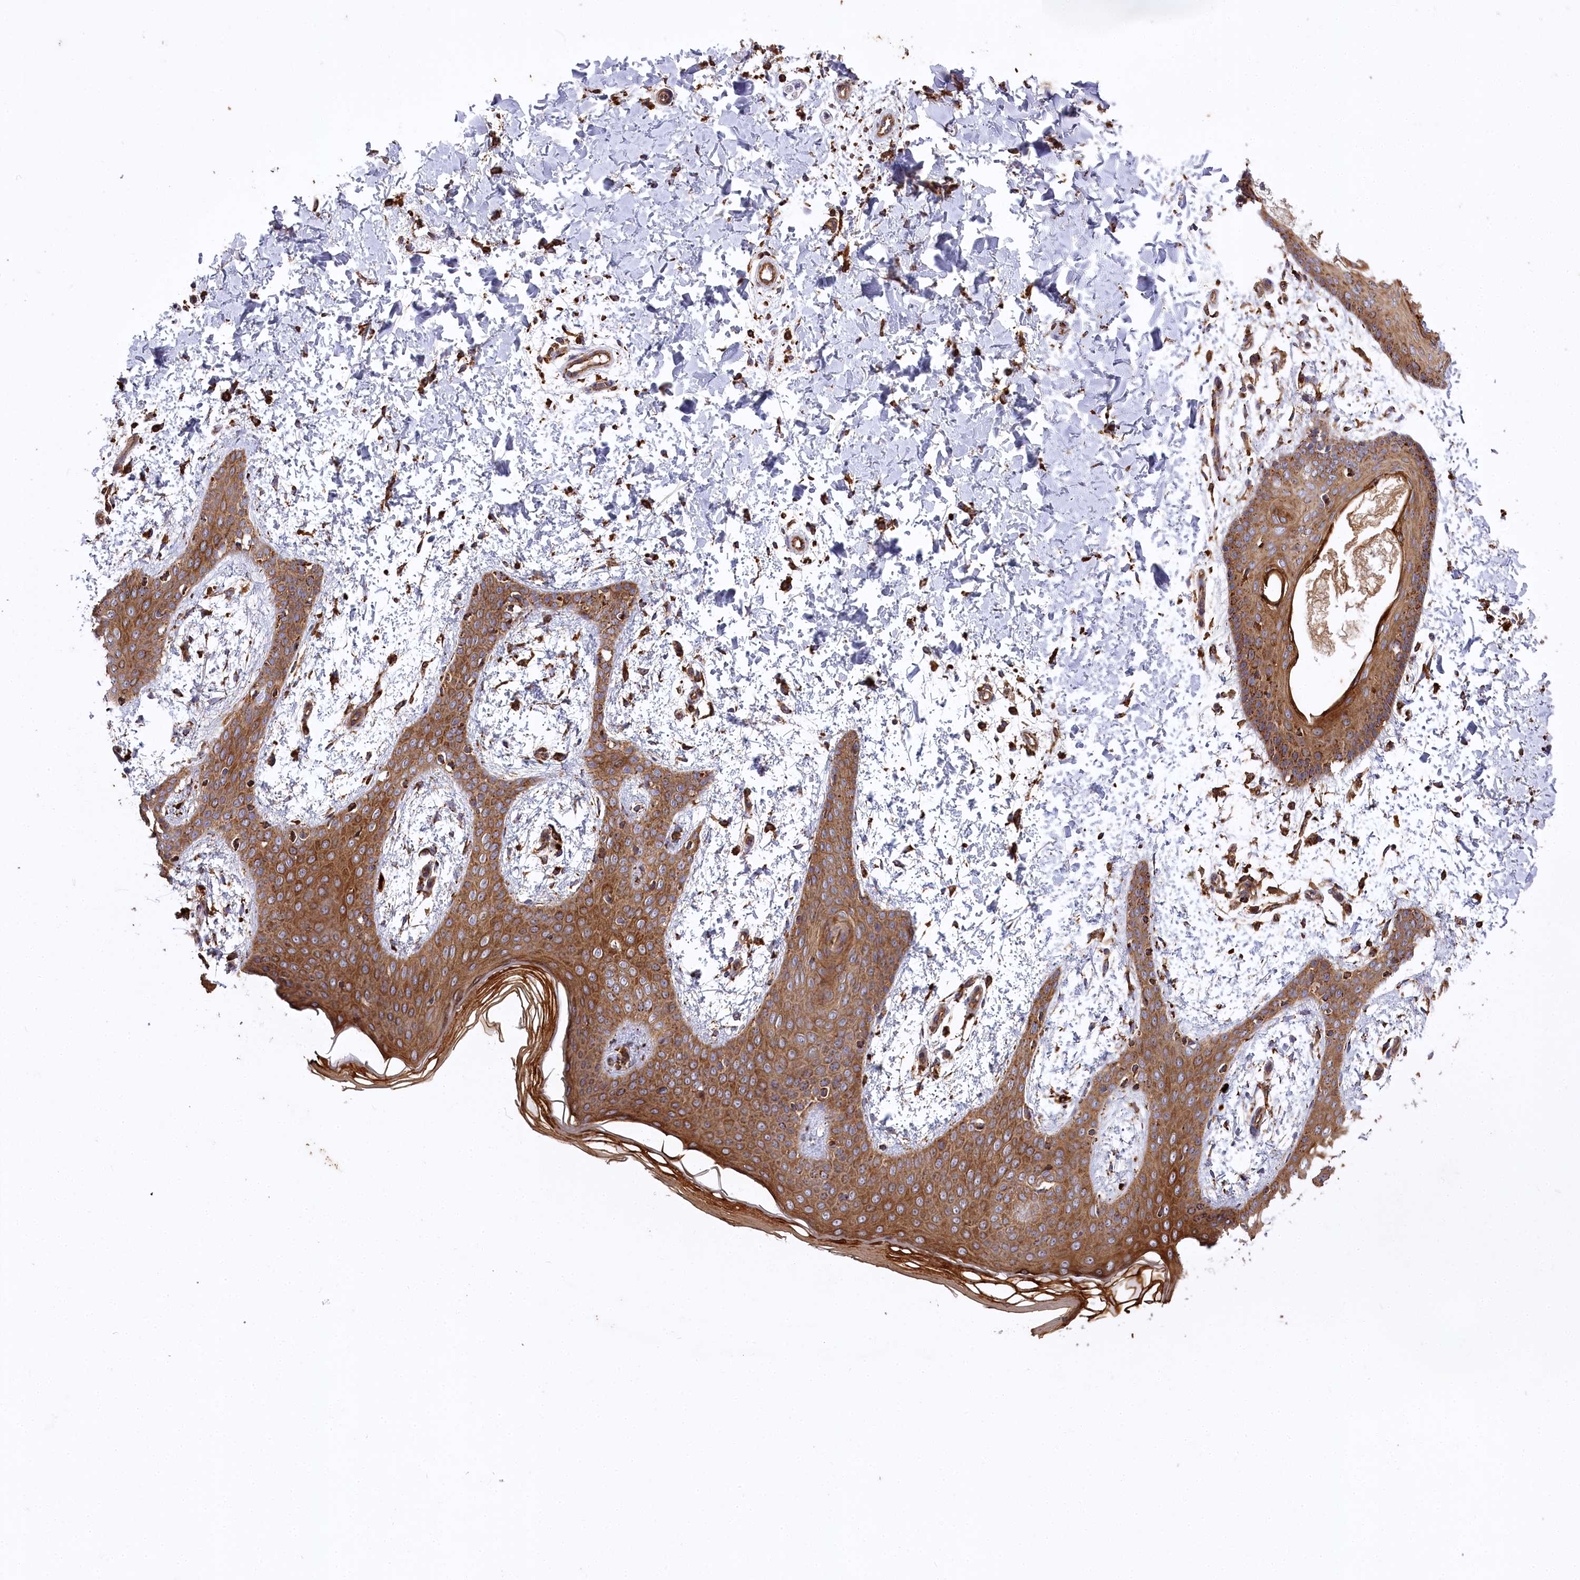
{"staining": {"intensity": "strong", "quantity": ">75%", "location": "cytoplasmic/membranous"}, "tissue": "skin", "cell_type": "Fibroblasts", "image_type": "normal", "snomed": [{"axis": "morphology", "description": "Normal tissue, NOS"}, {"axis": "topography", "description": "Skin"}], "caption": "Human skin stained with a protein marker reveals strong staining in fibroblasts.", "gene": "CARD19", "patient": {"sex": "male", "age": 36}}